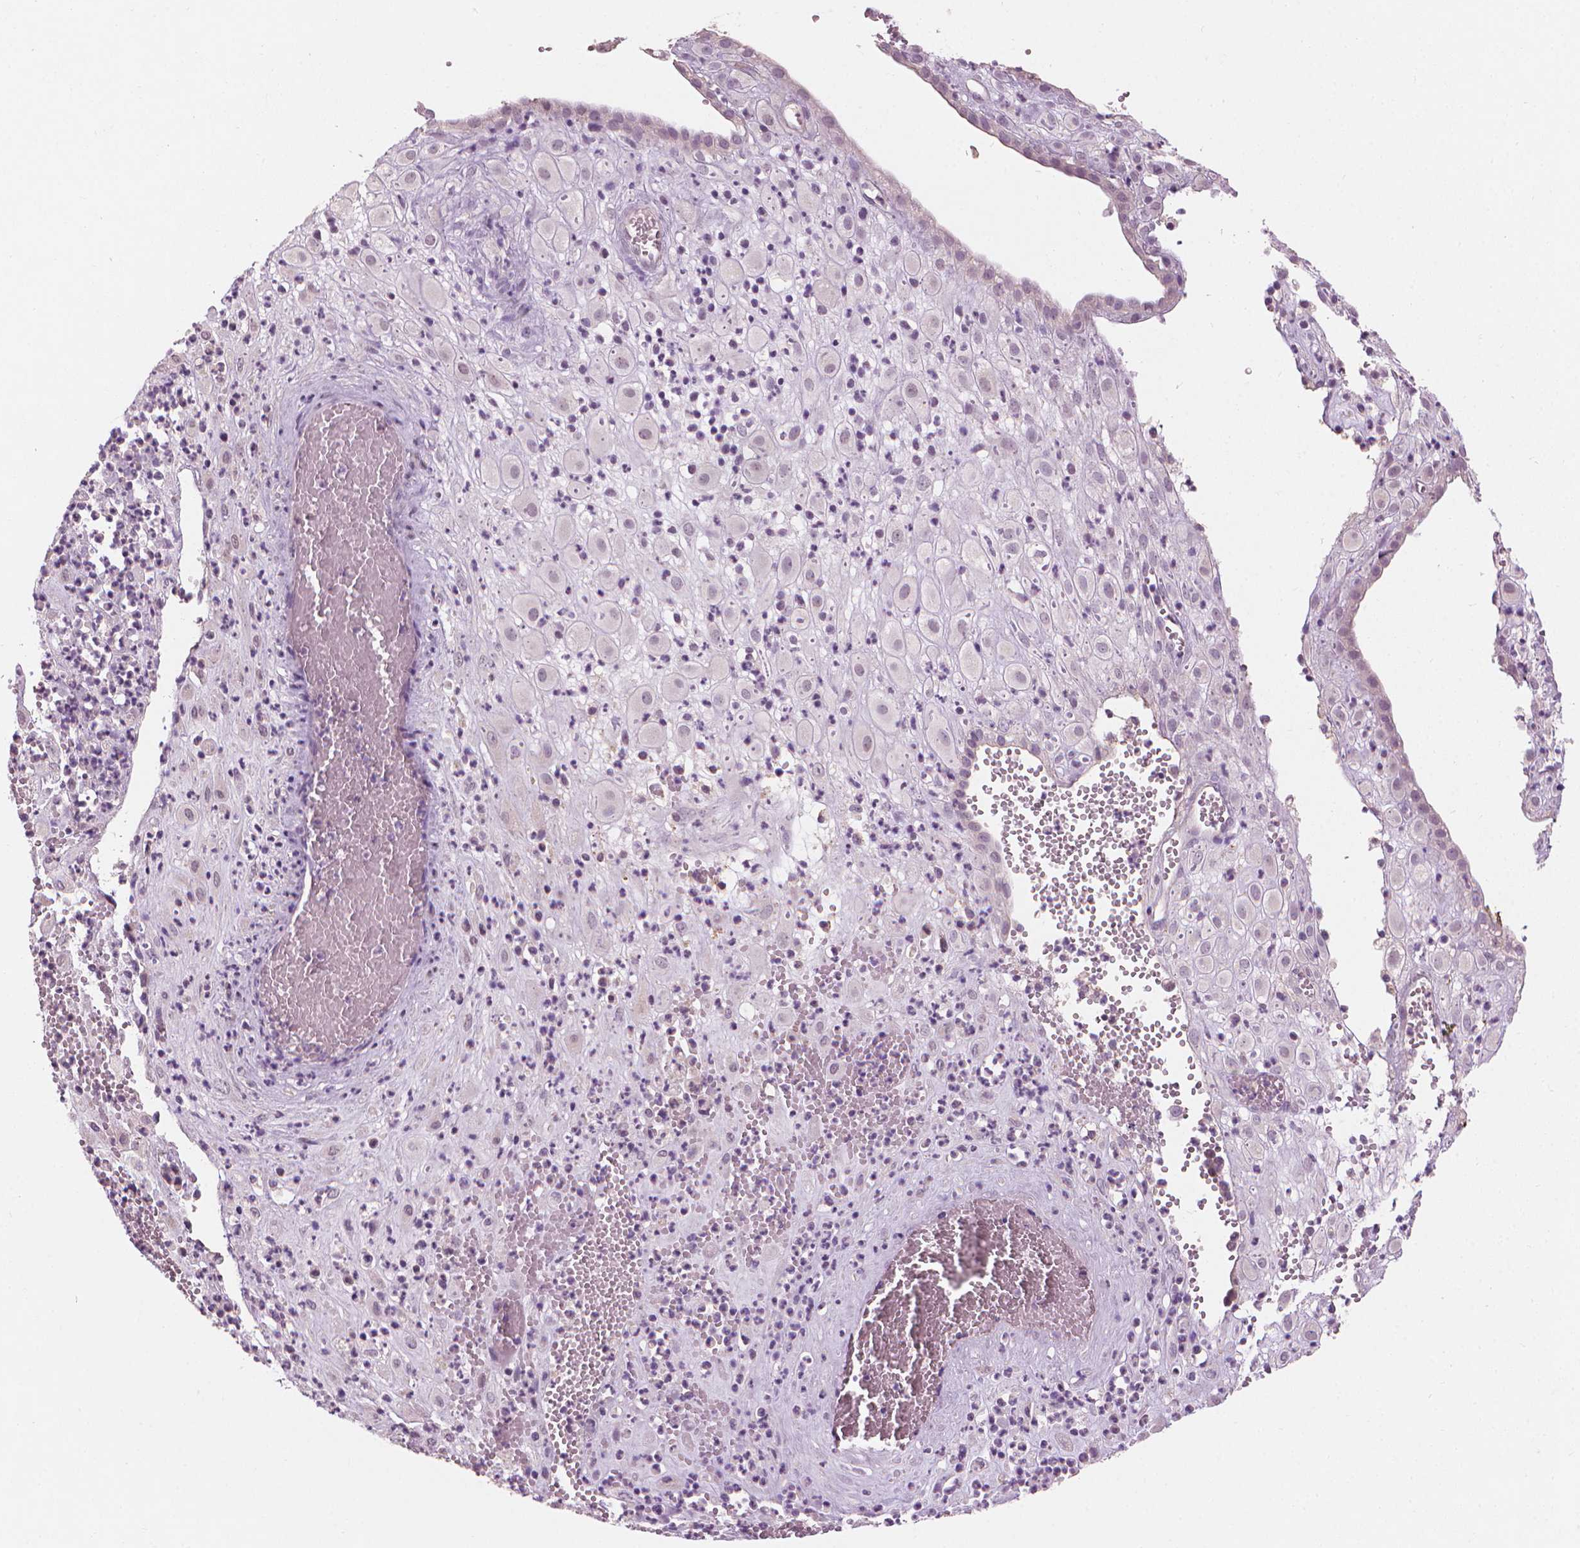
{"staining": {"intensity": "negative", "quantity": "none", "location": "none"}, "tissue": "placenta", "cell_type": "Decidual cells", "image_type": "normal", "snomed": [{"axis": "morphology", "description": "Normal tissue, NOS"}, {"axis": "topography", "description": "Placenta"}], "caption": "Immunohistochemistry (IHC) of benign human placenta exhibits no staining in decidual cells. (Stains: DAB IHC with hematoxylin counter stain, Microscopy: brightfield microscopy at high magnification).", "gene": "SAXO2", "patient": {"sex": "female", "age": 24}}